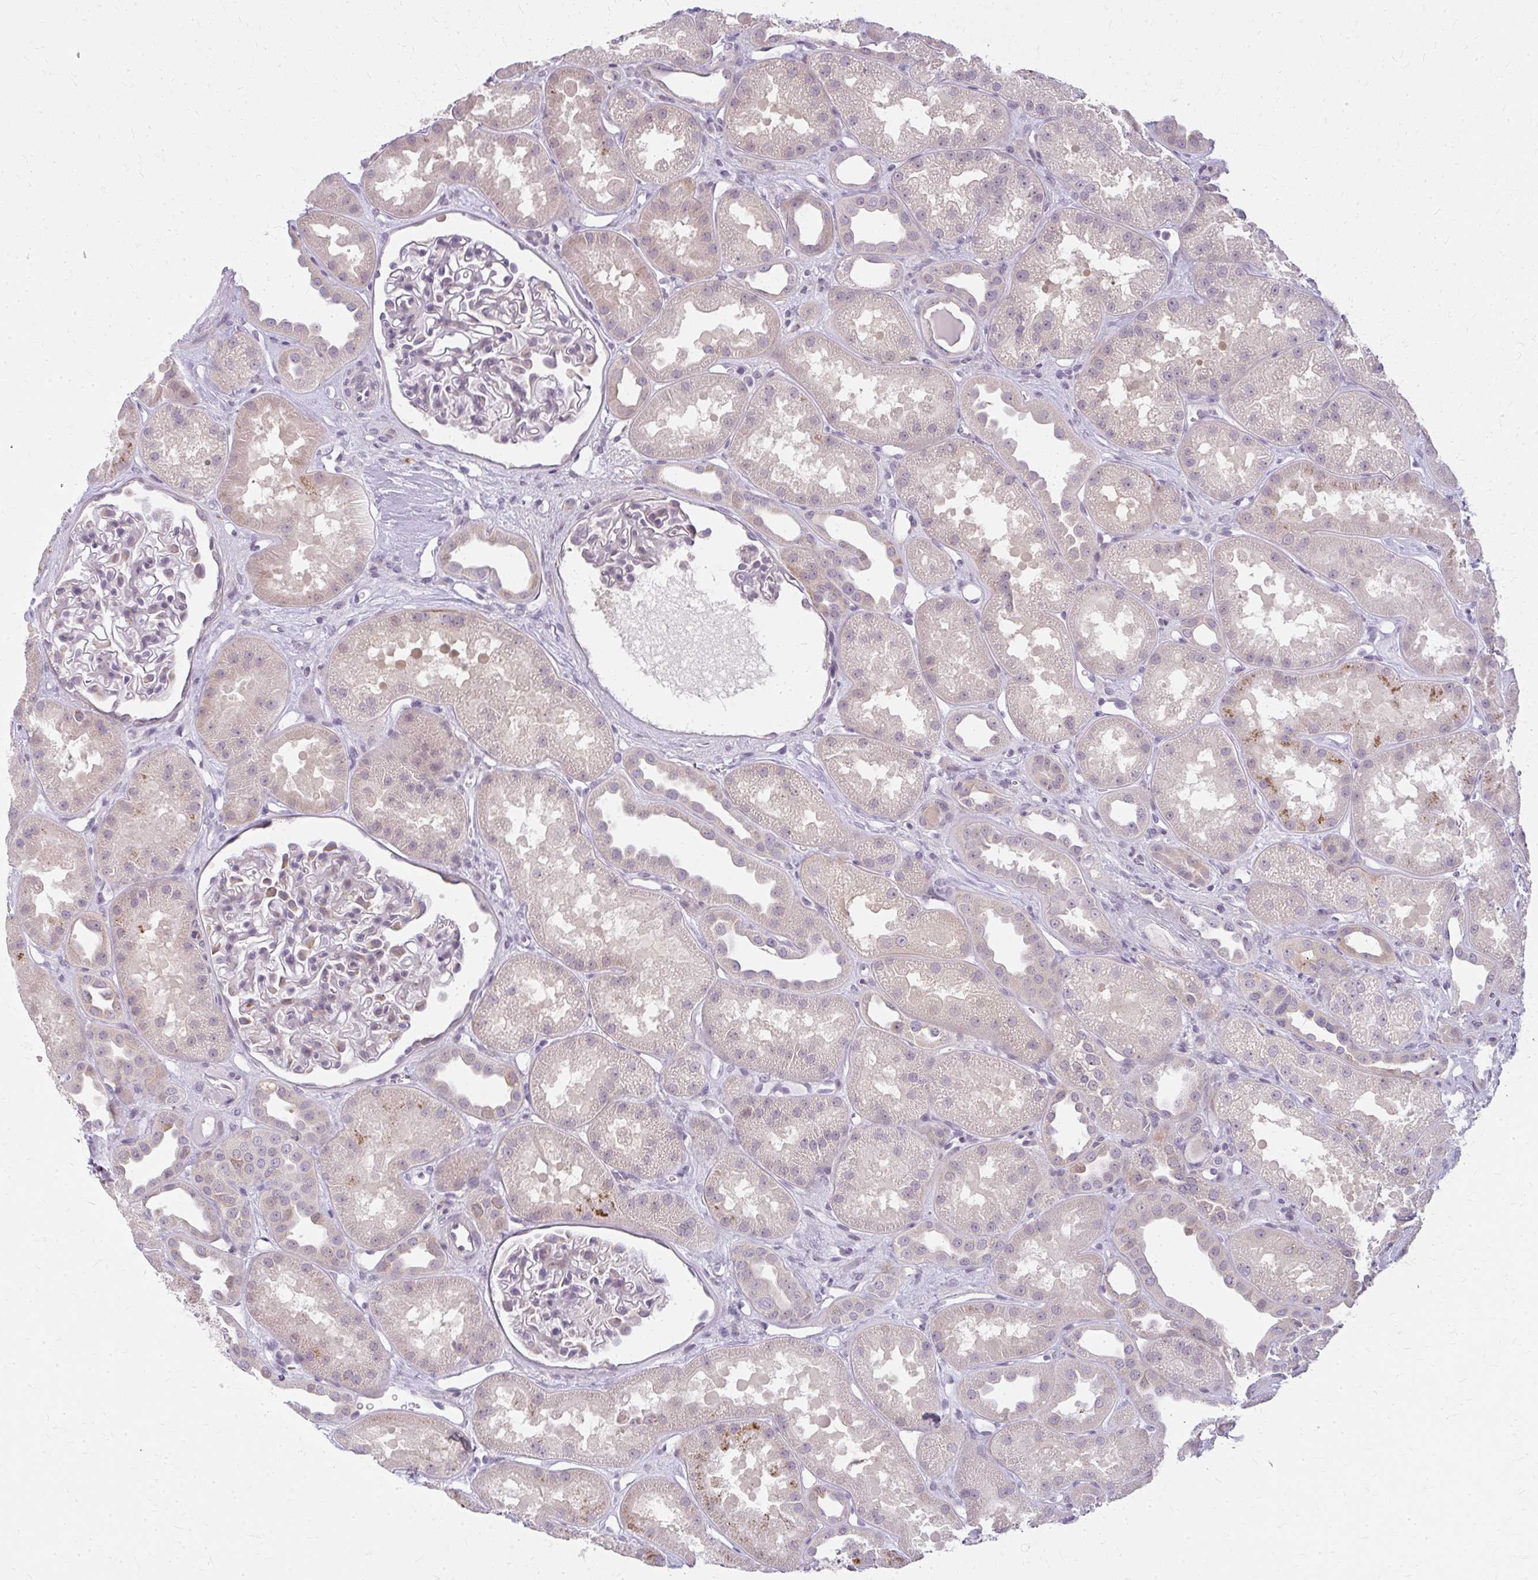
{"staining": {"intensity": "negative", "quantity": "none", "location": "none"}, "tissue": "kidney", "cell_type": "Cells in glomeruli", "image_type": "normal", "snomed": [{"axis": "morphology", "description": "Normal tissue, NOS"}, {"axis": "topography", "description": "Kidney"}], "caption": "This is an IHC micrograph of unremarkable kidney. There is no positivity in cells in glomeruli.", "gene": "ZFYVE26", "patient": {"sex": "male", "age": 61}}